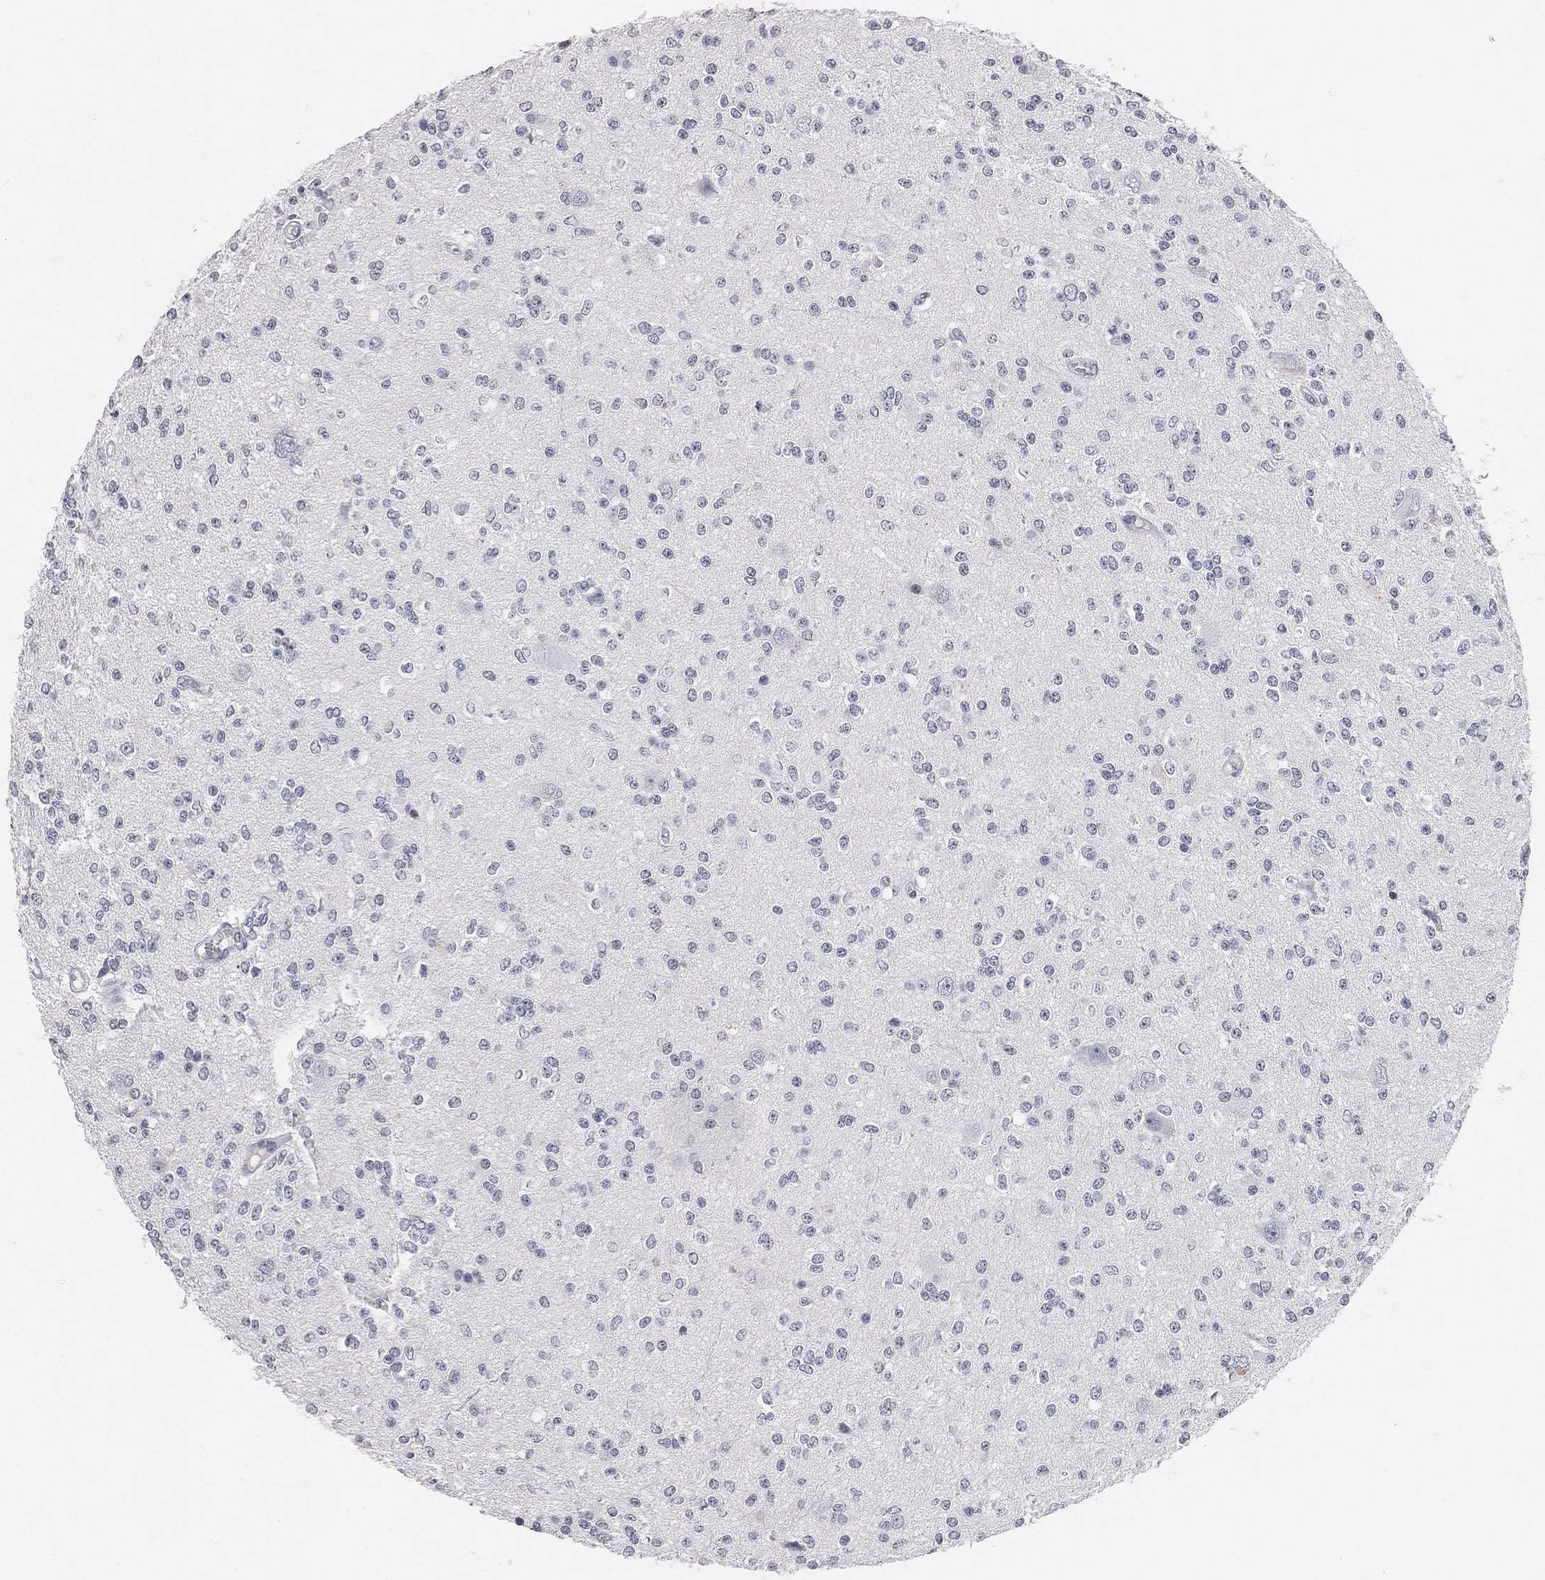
{"staining": {"intensity": "negative", "quantity": "none", "location": "none"}, "tissue": "glioma", "cell_type": "Tumor cells", "image_type": "cancer", "snomed": [{"axis": "morphology", "description": "Glioma, malignant, Low grade"}, {"axis": "topography", "description": "Brain"}], "caption": "Malignant glioma (low-grade) was stained to show a protein in brown. There is no significant positivity in tumor cells. (DAB (3,3'-diaminobenzidine) IHC with hematoxylin counter stain).", "gene": "ARG1", "patient": {"sex": "male", "age": 67}}